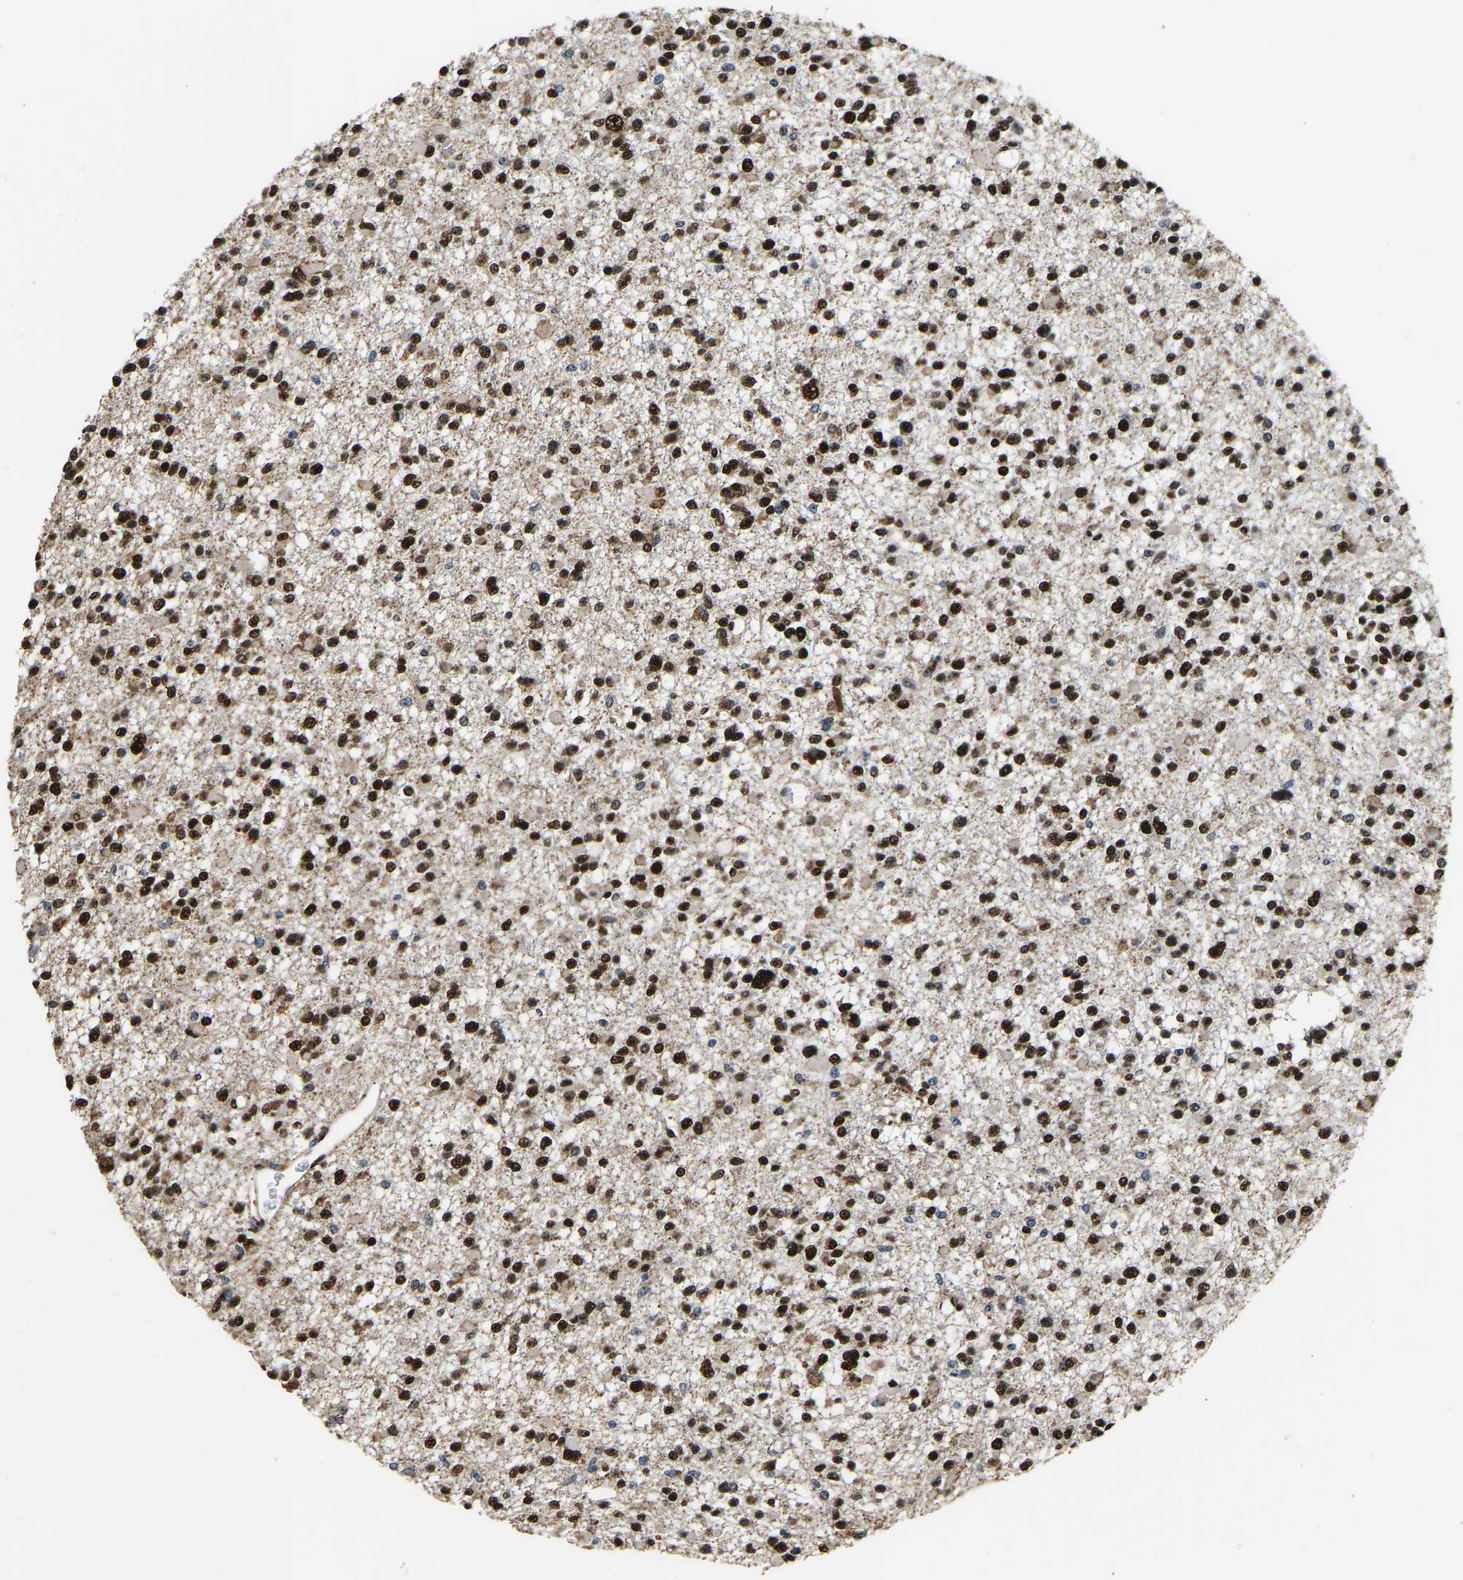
{"staining": {"intensity": "strong", "quantity": ">75%", "location": "nuclear"}, "tissue": "glioma", "cell_type": "Tumor cells", "image_type": "cancer", "snomed": [{"axis": "morphology", "description": "Glioma, malignant, Low grade"}, {"axis": "topography", "description": "Brain"}], "caption": "Malignant glioma (low-grade) was stained to show a protein in brown. There is high levels of strong nuclear positivity in approximately >75% of tumor cells.", "gene": "SAFB", "patient": {"sex": "female", "age": 22}}